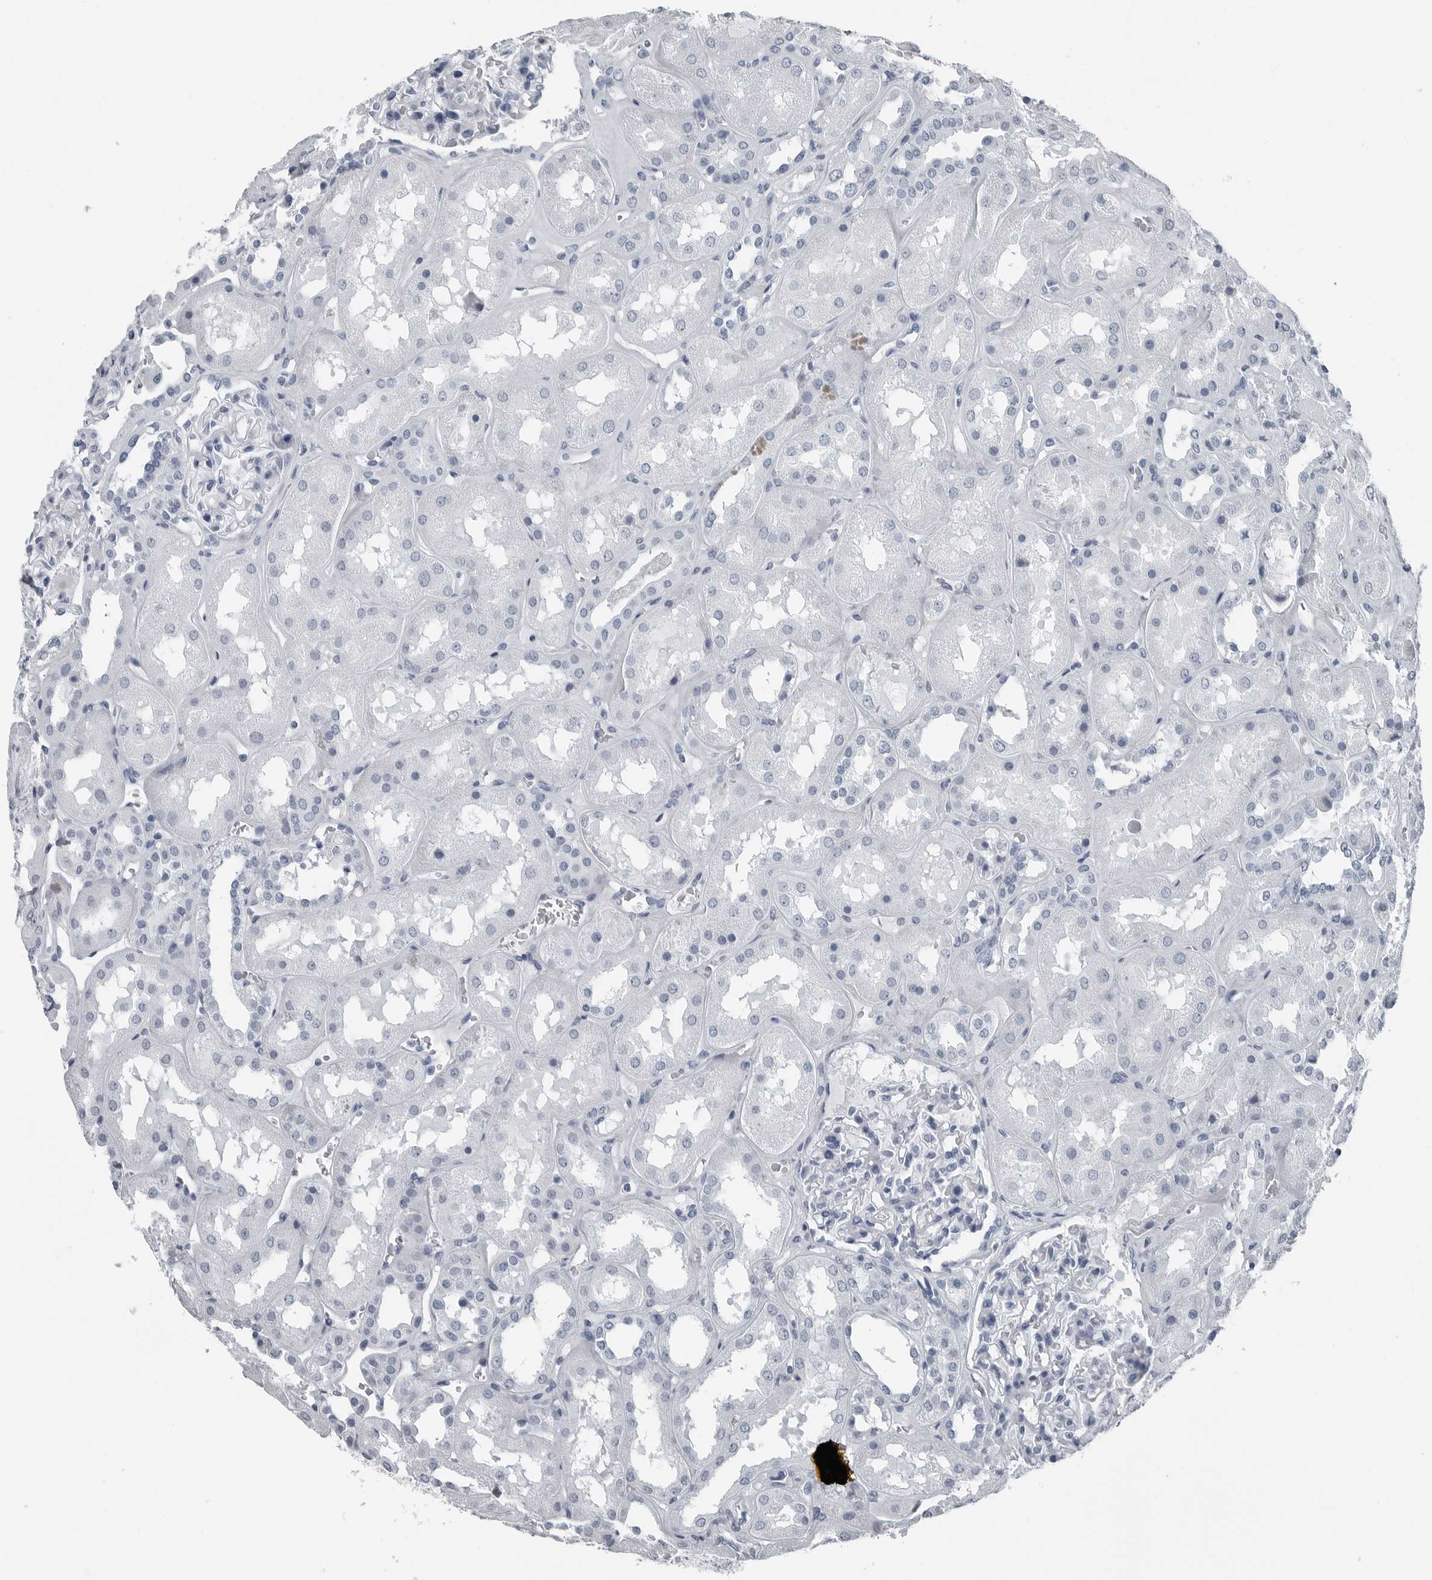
{"staining": {"intensity": "negative", "quantity": "none", "location": "none"}, "tissue": "kidney", "cell_type": "Cells in glomeruli", "image_type": "normal", "snomed": [{"axis": "morphology", "description": "Normal tissue, NOS"}, {"axis": "topography", "description": "Kidney"}], "caption": "The IHC image has no significant positivity in cells in glomeruli of kidney. (DAB (3,3'-diaminobenzidine) immunohistochemistry (IHC), high magnification).", "gene": "SPINK1", "patient": {"sex": "male", "age": 70}}